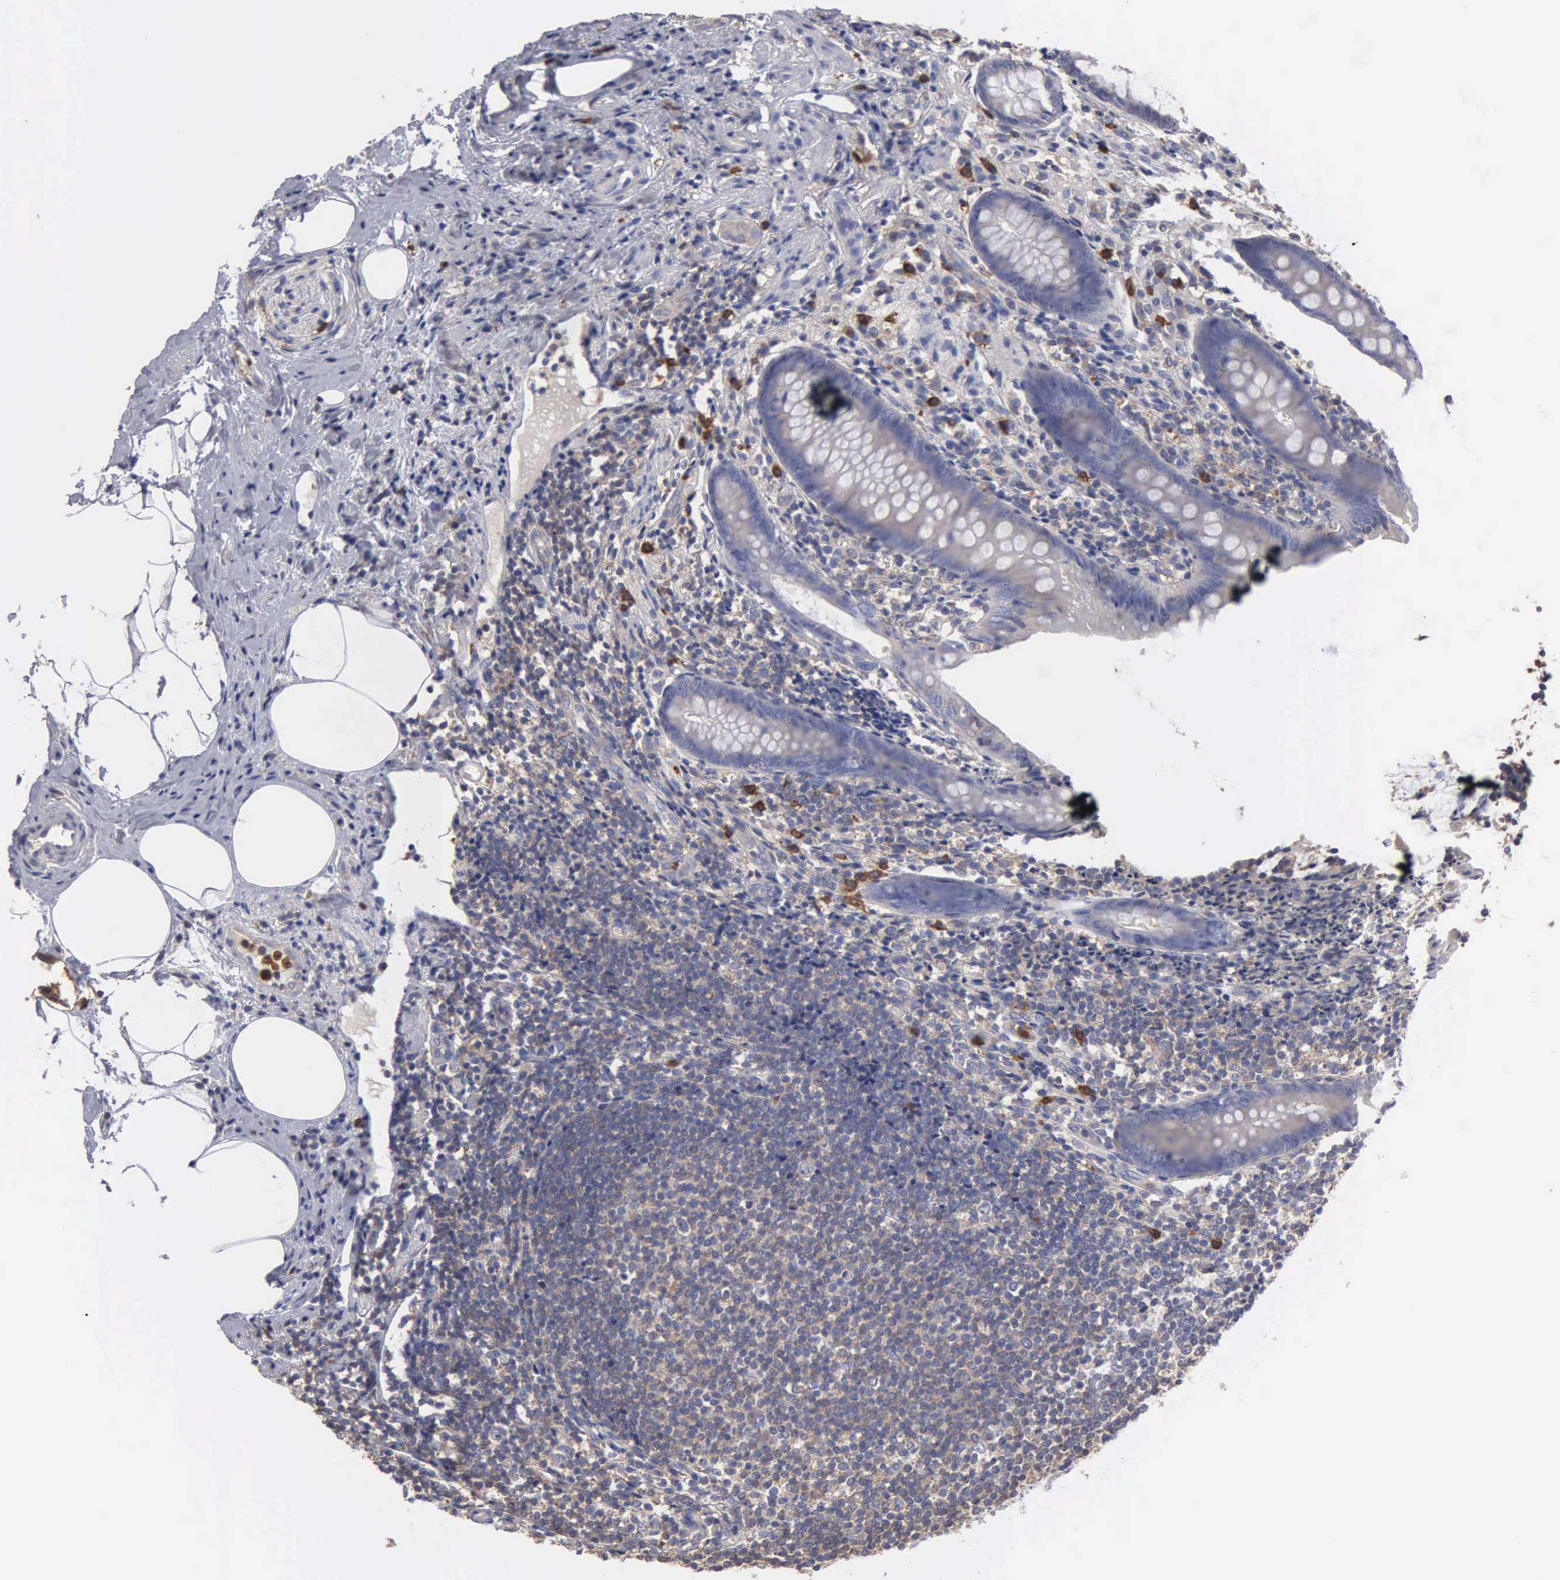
{"staining": {"intensity": "weak", "quantity": "25%-75%", "location": "cytoplasmic/membranous"}, "tissue": "appendix", "cell_type": "Glandular cells", "image_type": "normal", "snomed": [{"axis": "morphology", "description": "Normal tissue, NOS"}, {"axis": "topography", "description": "Appendix"}], "caption": "Glandular cells exhibit low levels of weak cytoplasmic/membranous positivity in about 25%-75% of cells in unremarkable appendix.", "gene": "G6PD", "patient": {"sex": "female", "age": 36}}